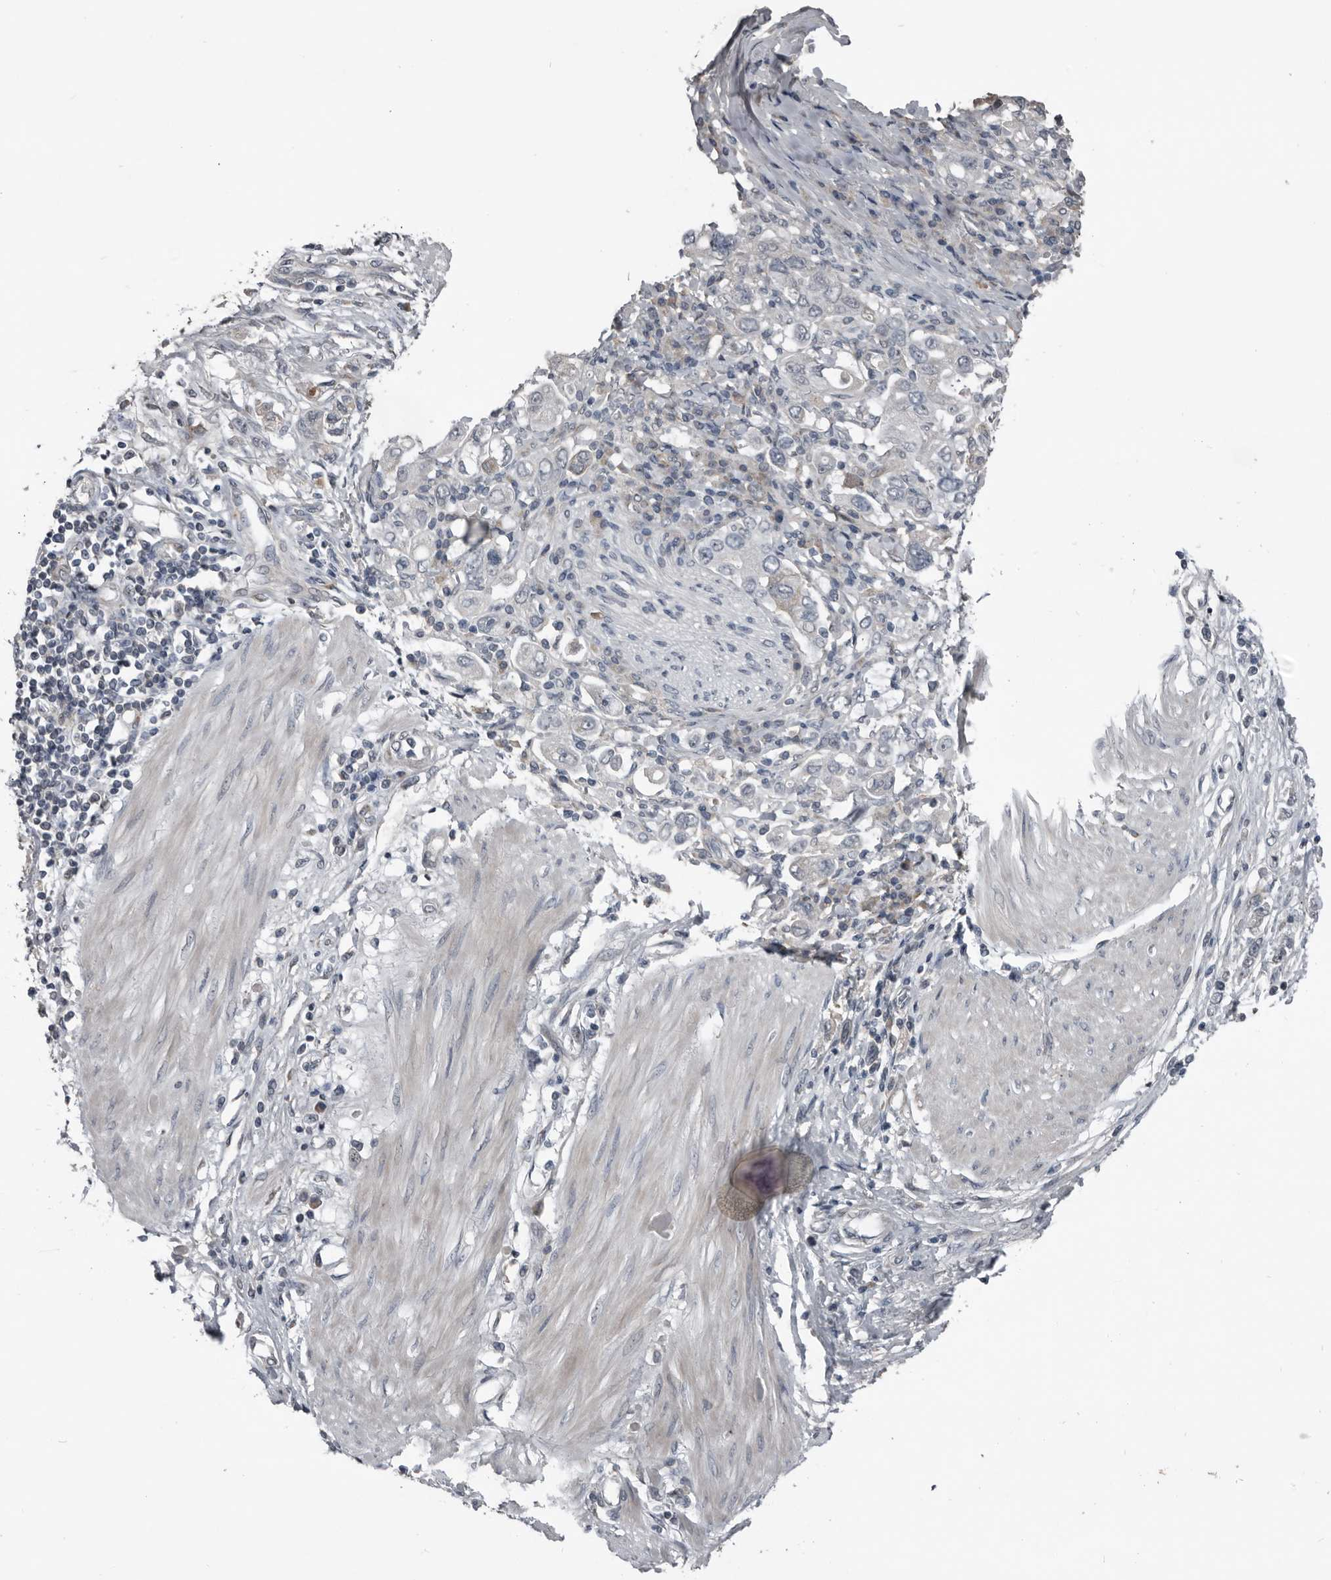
{"staining": {"intensity": "negative", "quantity": "none", "location": "none"}, "tissue": "stomach cancer", "cell_type": "Tumor cells", "image_type": "cancer", "snomed": [{"axis": "morphology", "description": "Adenocarcinoma, NOS"}, {"axis": "topography", "description": "Stomach"}], "caption": "DAB immunohistochemical staining of stomach adenocarcinoma demonstrates no significant staining in tumor cells.", "gene": "C1orf216", "patient": {"sex": "female", "age": 76}}